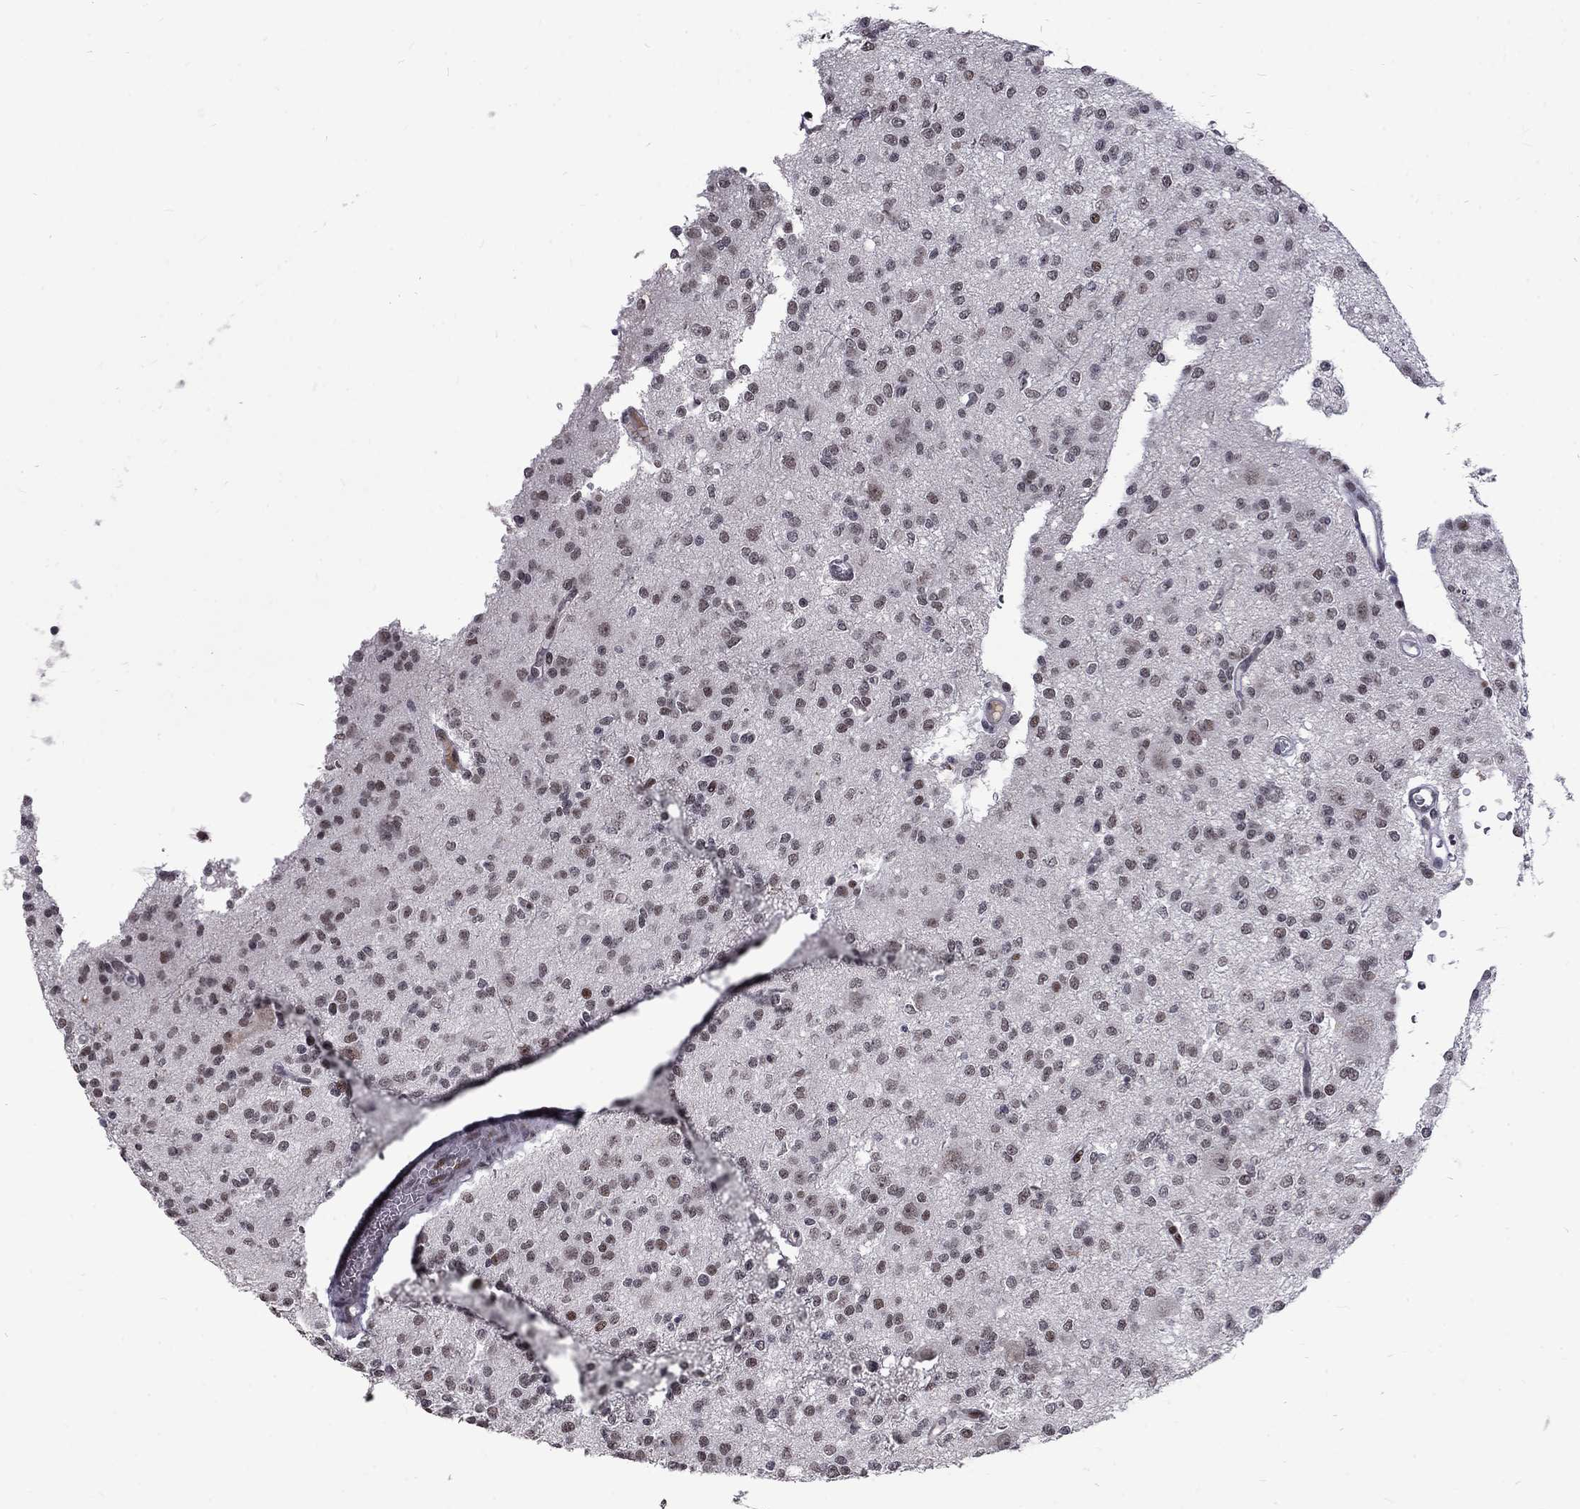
{"staining": {"intensity": "negative", "quantity": "none", "location": "none"}, "tissue": "glioma", "cell_type": "Tumor cells", "image_type": "cancer", "snomed": [{"axis": "morphology", "description": "Glioma, malignant, Low grade"}, {"axis": "topography", "description": "Brain"}], "caption": "This is a histopathology image of immunohistochemistry staining of glioma, which shows no staining in tumor cells.", "gene": "TCEAL1", "patient": {"sex": "male", "age": 27}}